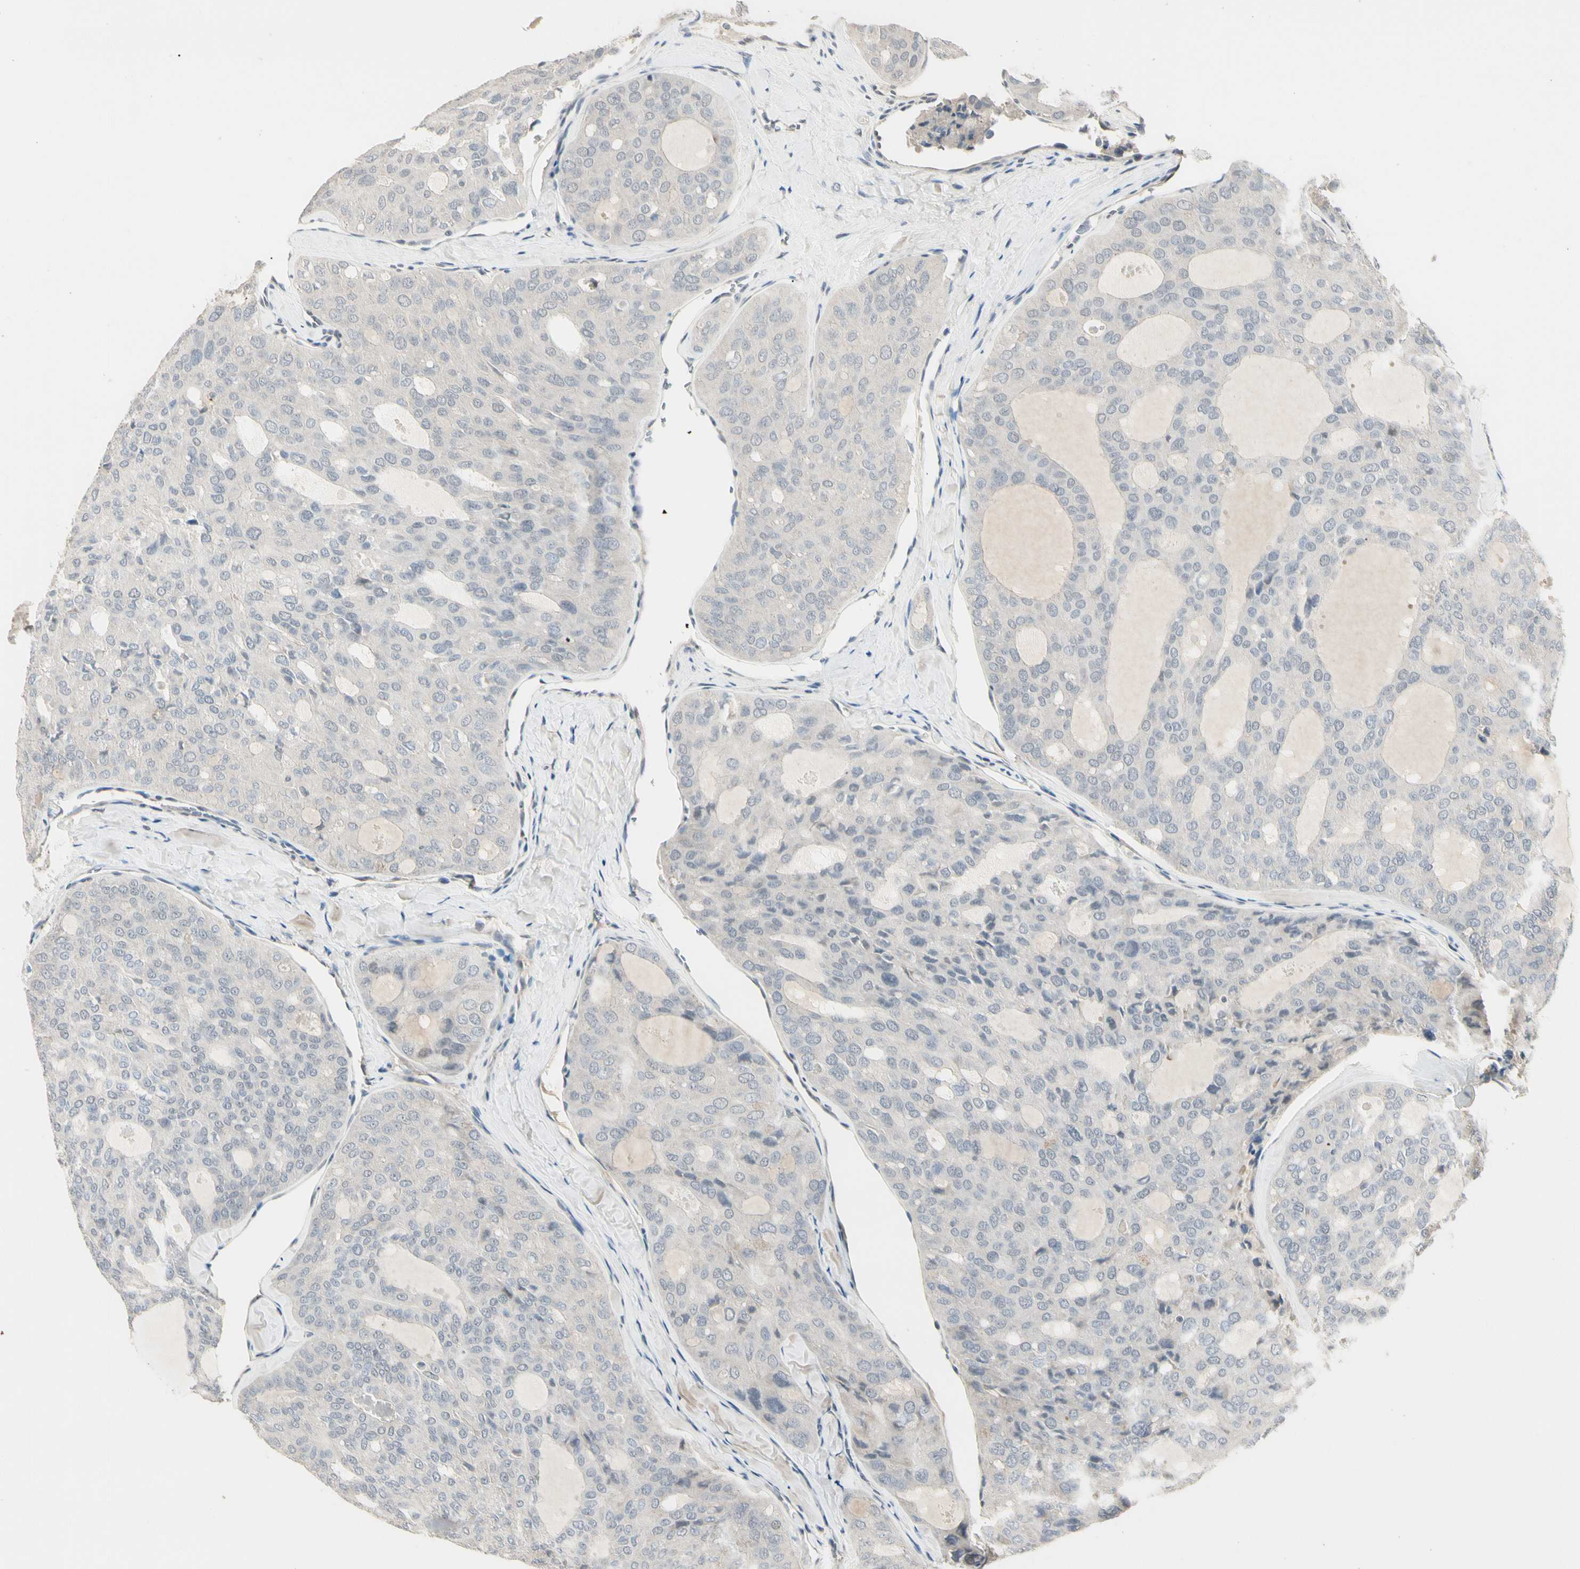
{"staining": {"intensity": "negative", "quantity": "none", "location": "none"}, "tissue": "thyroid cancer", "cell_type": "Tumor cells", "image_type": "cancer", "snomed": [{"axis": "morphology", "description": "Follicular adenoma carcinoma, NOS"}, {"axis": "topography", "description": "Thyroid gland"}], "caption": "High power microscopy histopathology image of an immunohistochemistry photomicrograph of thyroid follicular adenoma carcinoma, revealing no significant positivity in tumor cells. The staining was performed using DAB to visualize the protein expression in brown, while the nuclei were stained in blue with hematoxylin (Magnification: 20x).", "gene": "GREM1", "patient": {"sex": "male", "age": 75}}